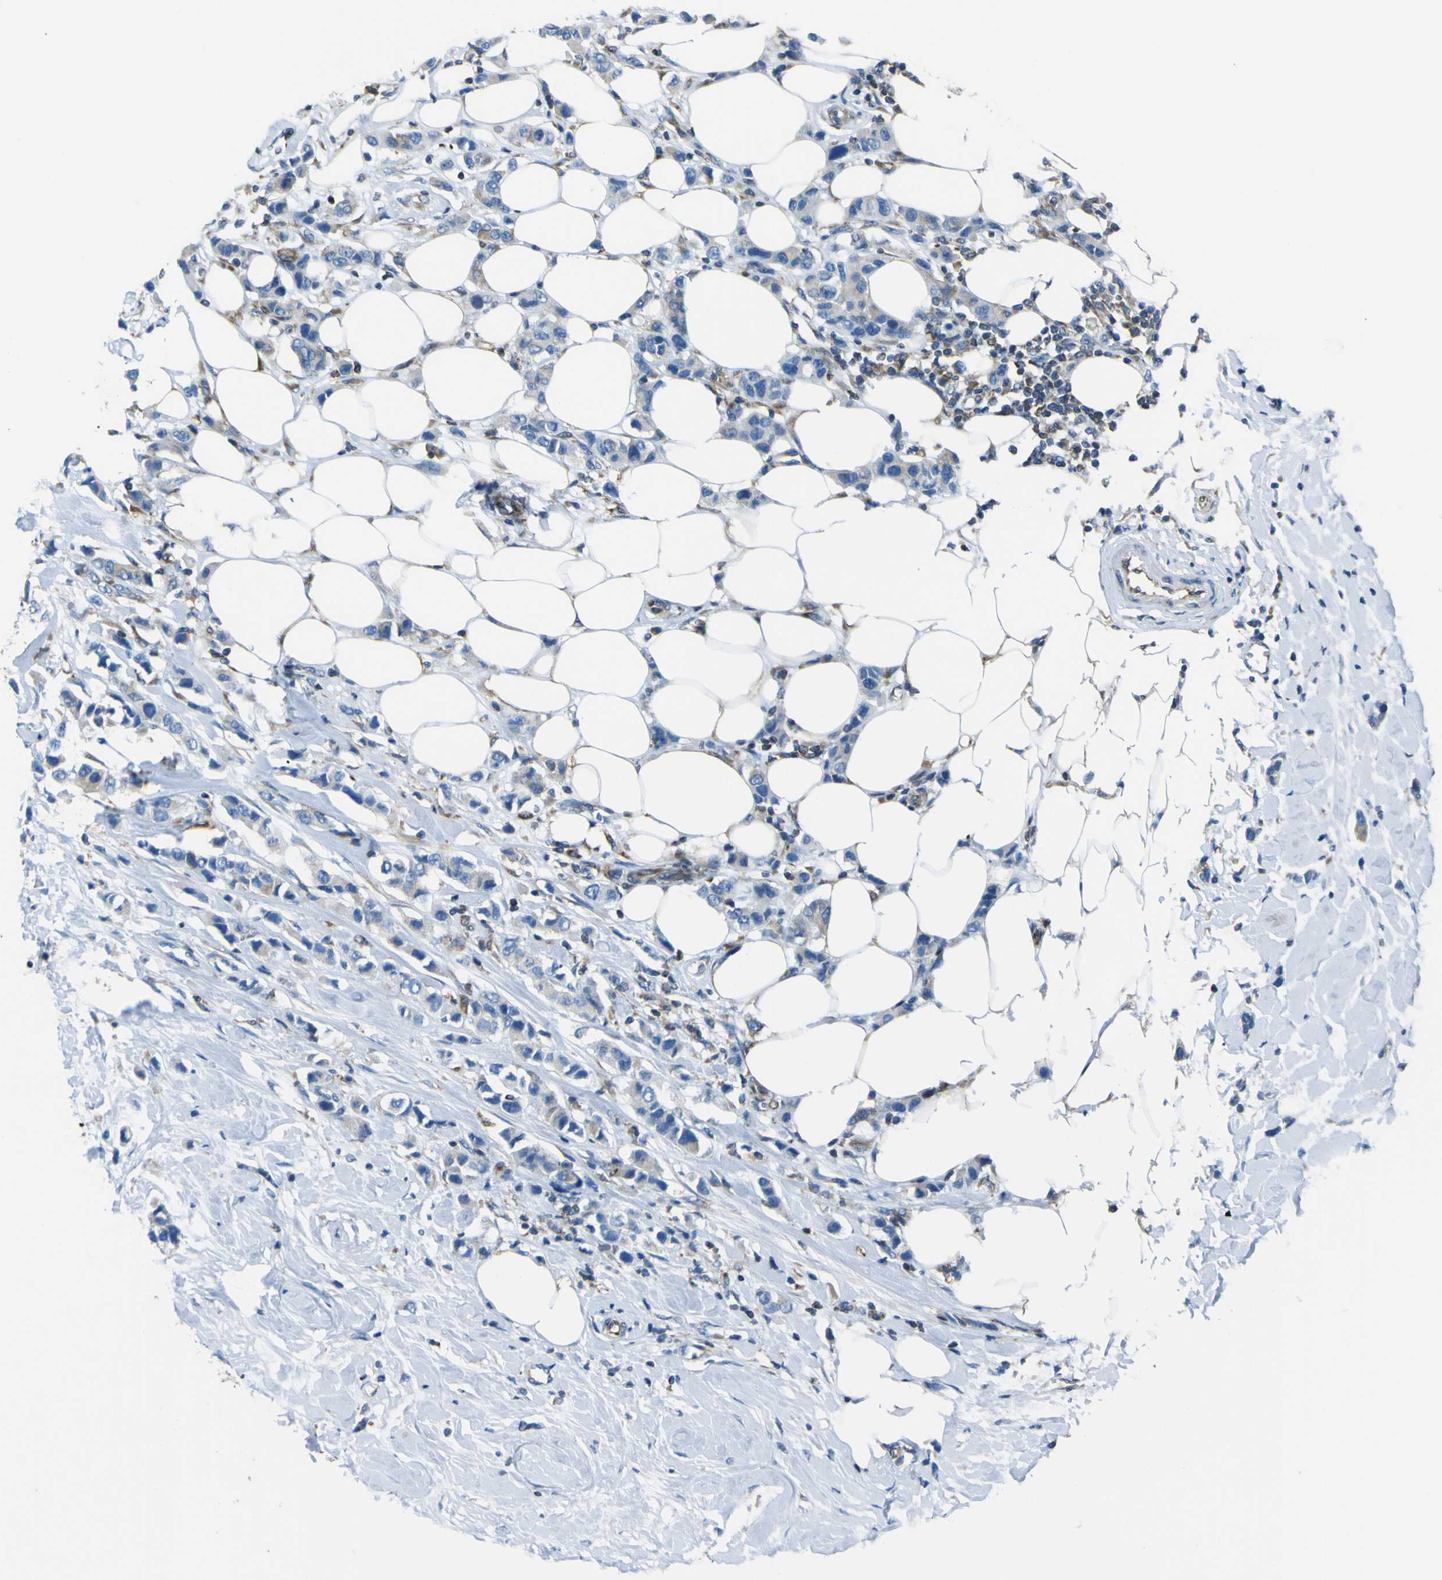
{"staining": {"intensity": "weak", "quantity": "25%-75%", "location": "cytoplasmic/membranous"}, "tissue": "breast cancer", "cell_type": "Tumor cells", "image_type": "cancer", "snomed": [{"axis": "morphology", "description": "Normal tissue, NOS"}, {"axis": "morphology", "description": "Duct carcinoma"}, {"axis": "topography", "description": "Breast"}], "caption": "Human breast infiltrating ductal carcinoma stained with a protein marker displays weak staining in tumor cells.", "gene": "STIM1", "patient": {"sex": "female", "age": 50}}